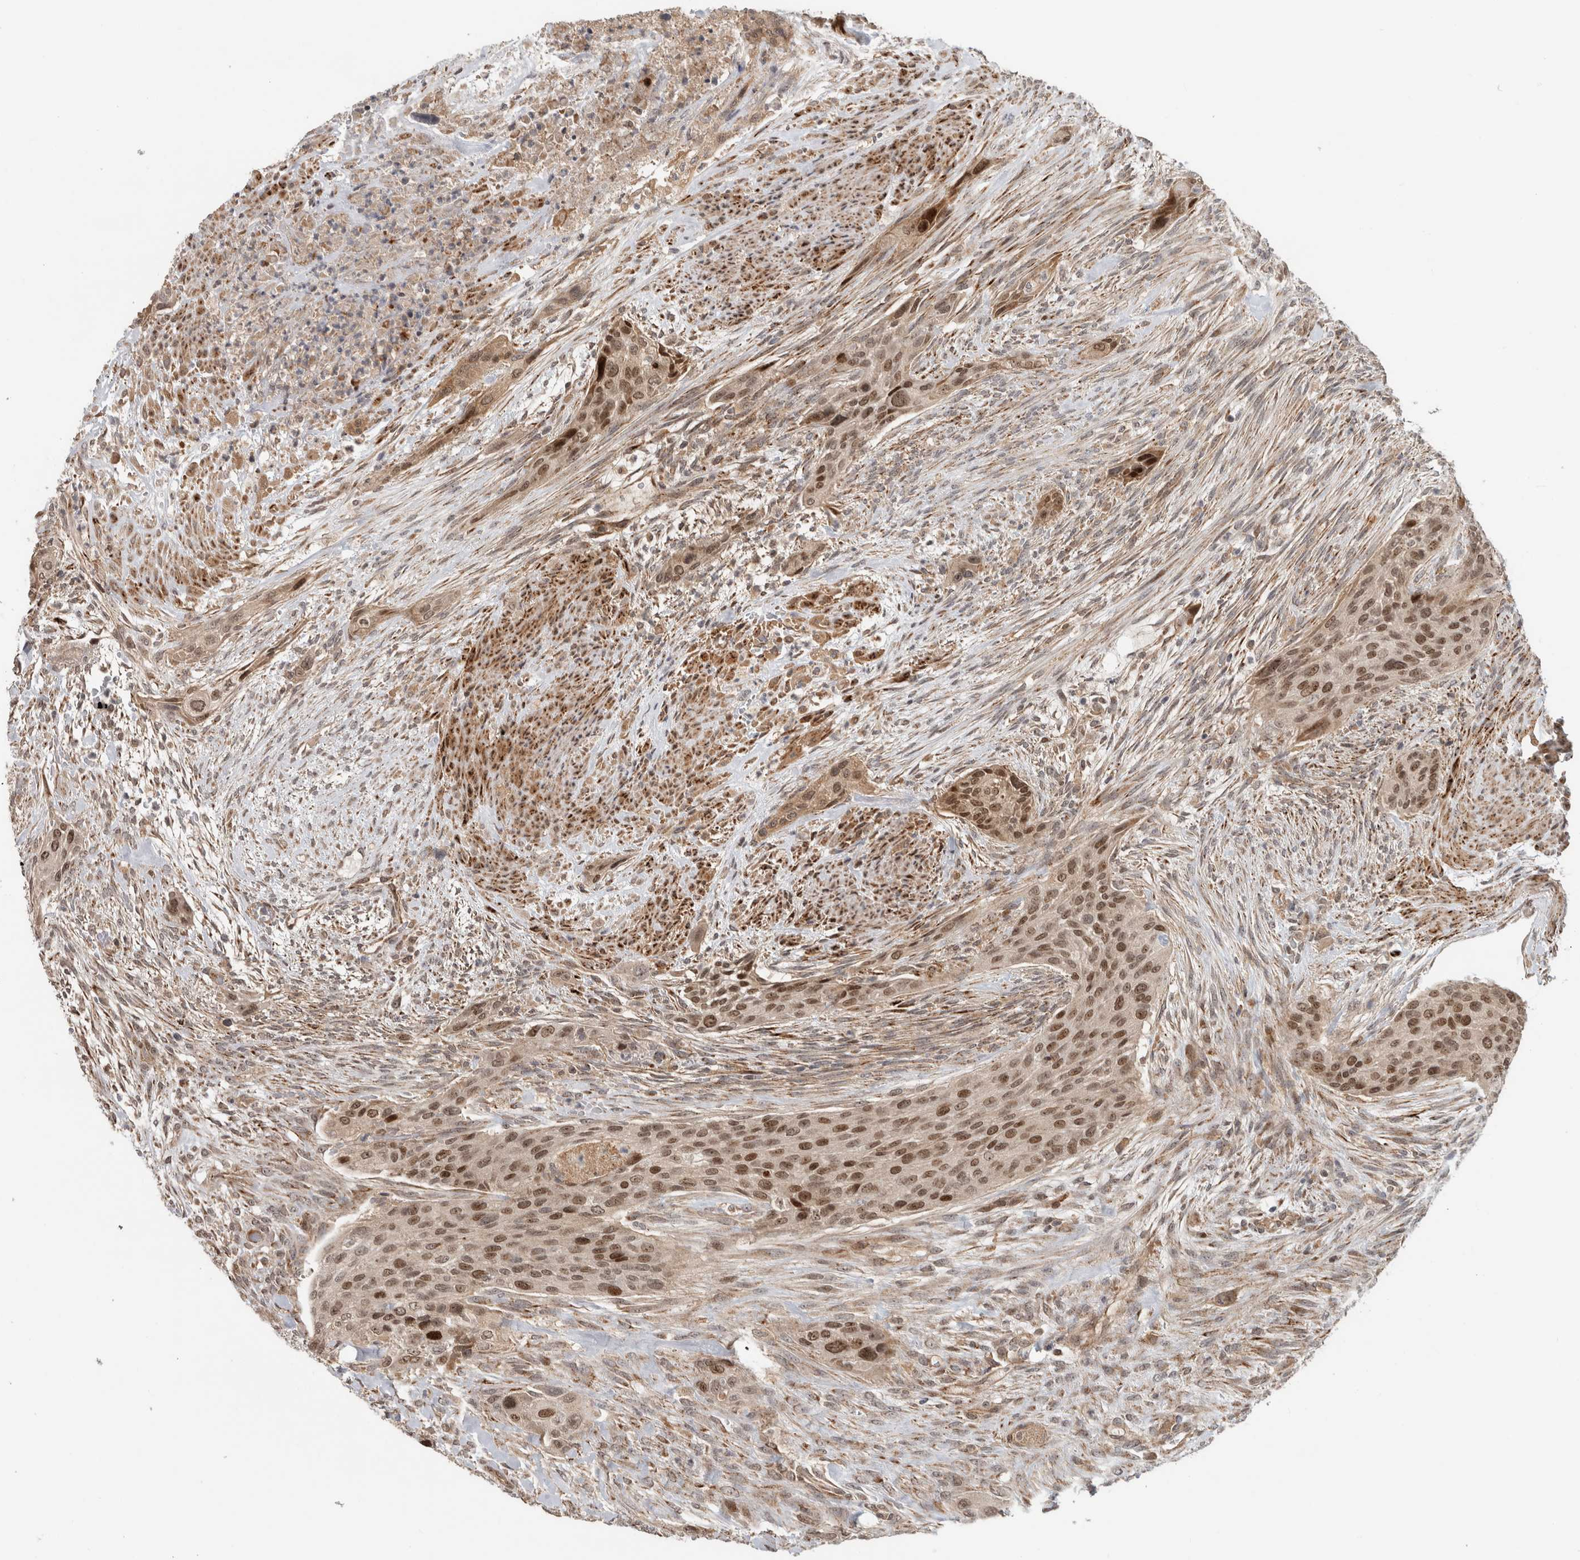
{"staining": {"intensity": "moderate", "quantity": ">75%", "location": "cytoplasmic/membranous,nuclear"}, "tissue": "urothelial cancer", "cell_type": "Tumor cells", "image_type": "cancer", "snomed": [{"axis": "morphology", "description": "Urothelial carcinoma, High grade"}, {"axis": "topography", "description": "Urinary bladder"}], "caption": "Protein expression by IHC reveals moderate cytoplasmic/membranous and nuclear positivity in approximately >75% of tumor cells in urothelial cancer.", "gene": "INSRR", "patient": {"sex": "male", "age": 35}}